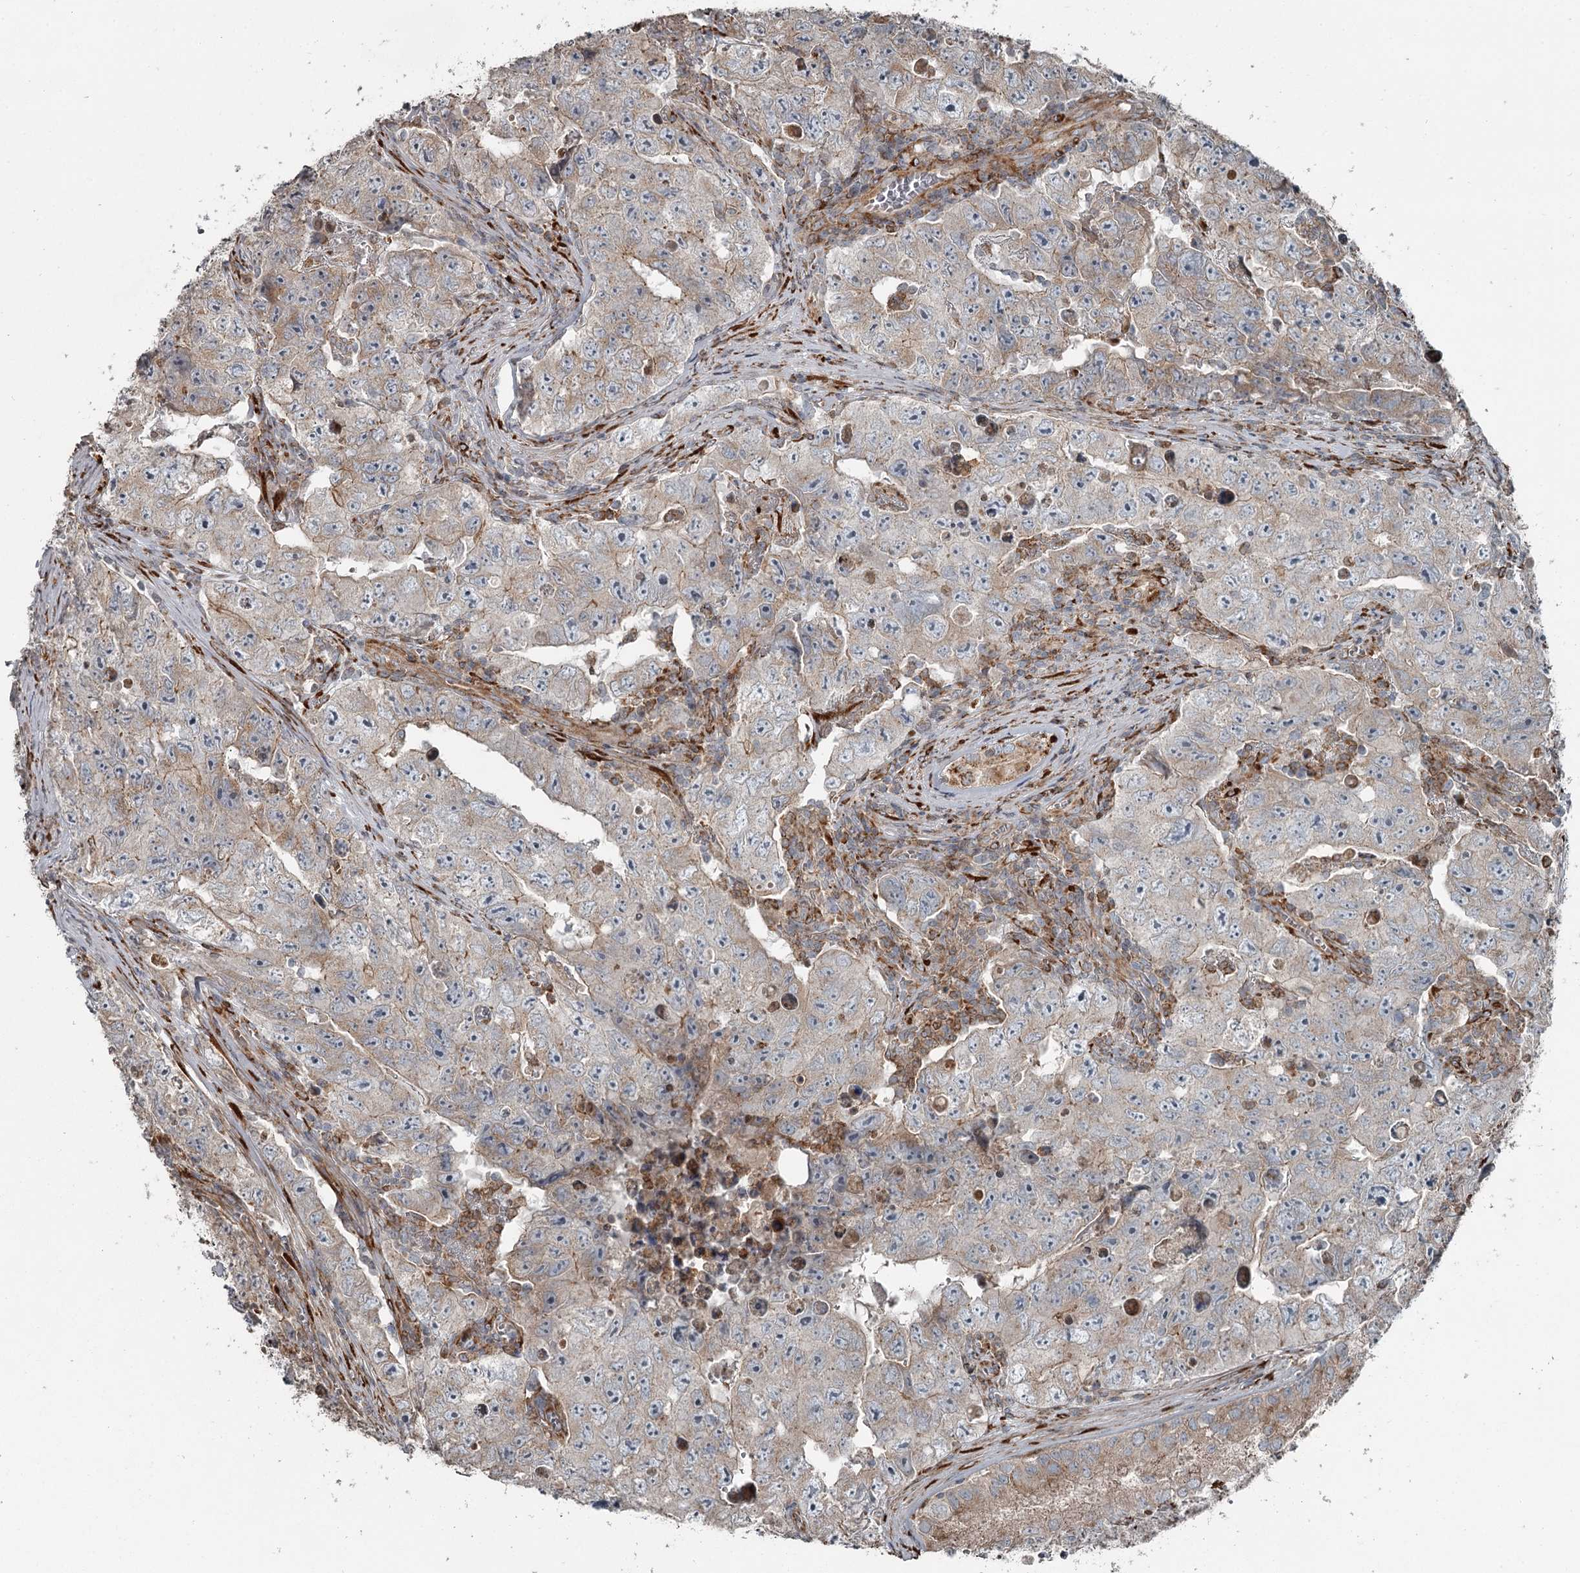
{"staining": {"intensity": "weak", "quantity": "<25%", "location": "cytoplasmic/membranous"}, "tissue": "testis cancer", "cell_type": "Tumor cells", "image_type": "cancer", "snomed": [{"axis": "morphology", "description": "Carcinoma, Embryonal, NOS"}, {"axis": "topography", "description": "Testis"}], "caption": "Human testis embryonal carcinoma stained for a protein using immunohistochemistry reveals no positivity in tumor cells.", "gene": "RASSF8", "patient": {"sex": "male", "age": 17}}